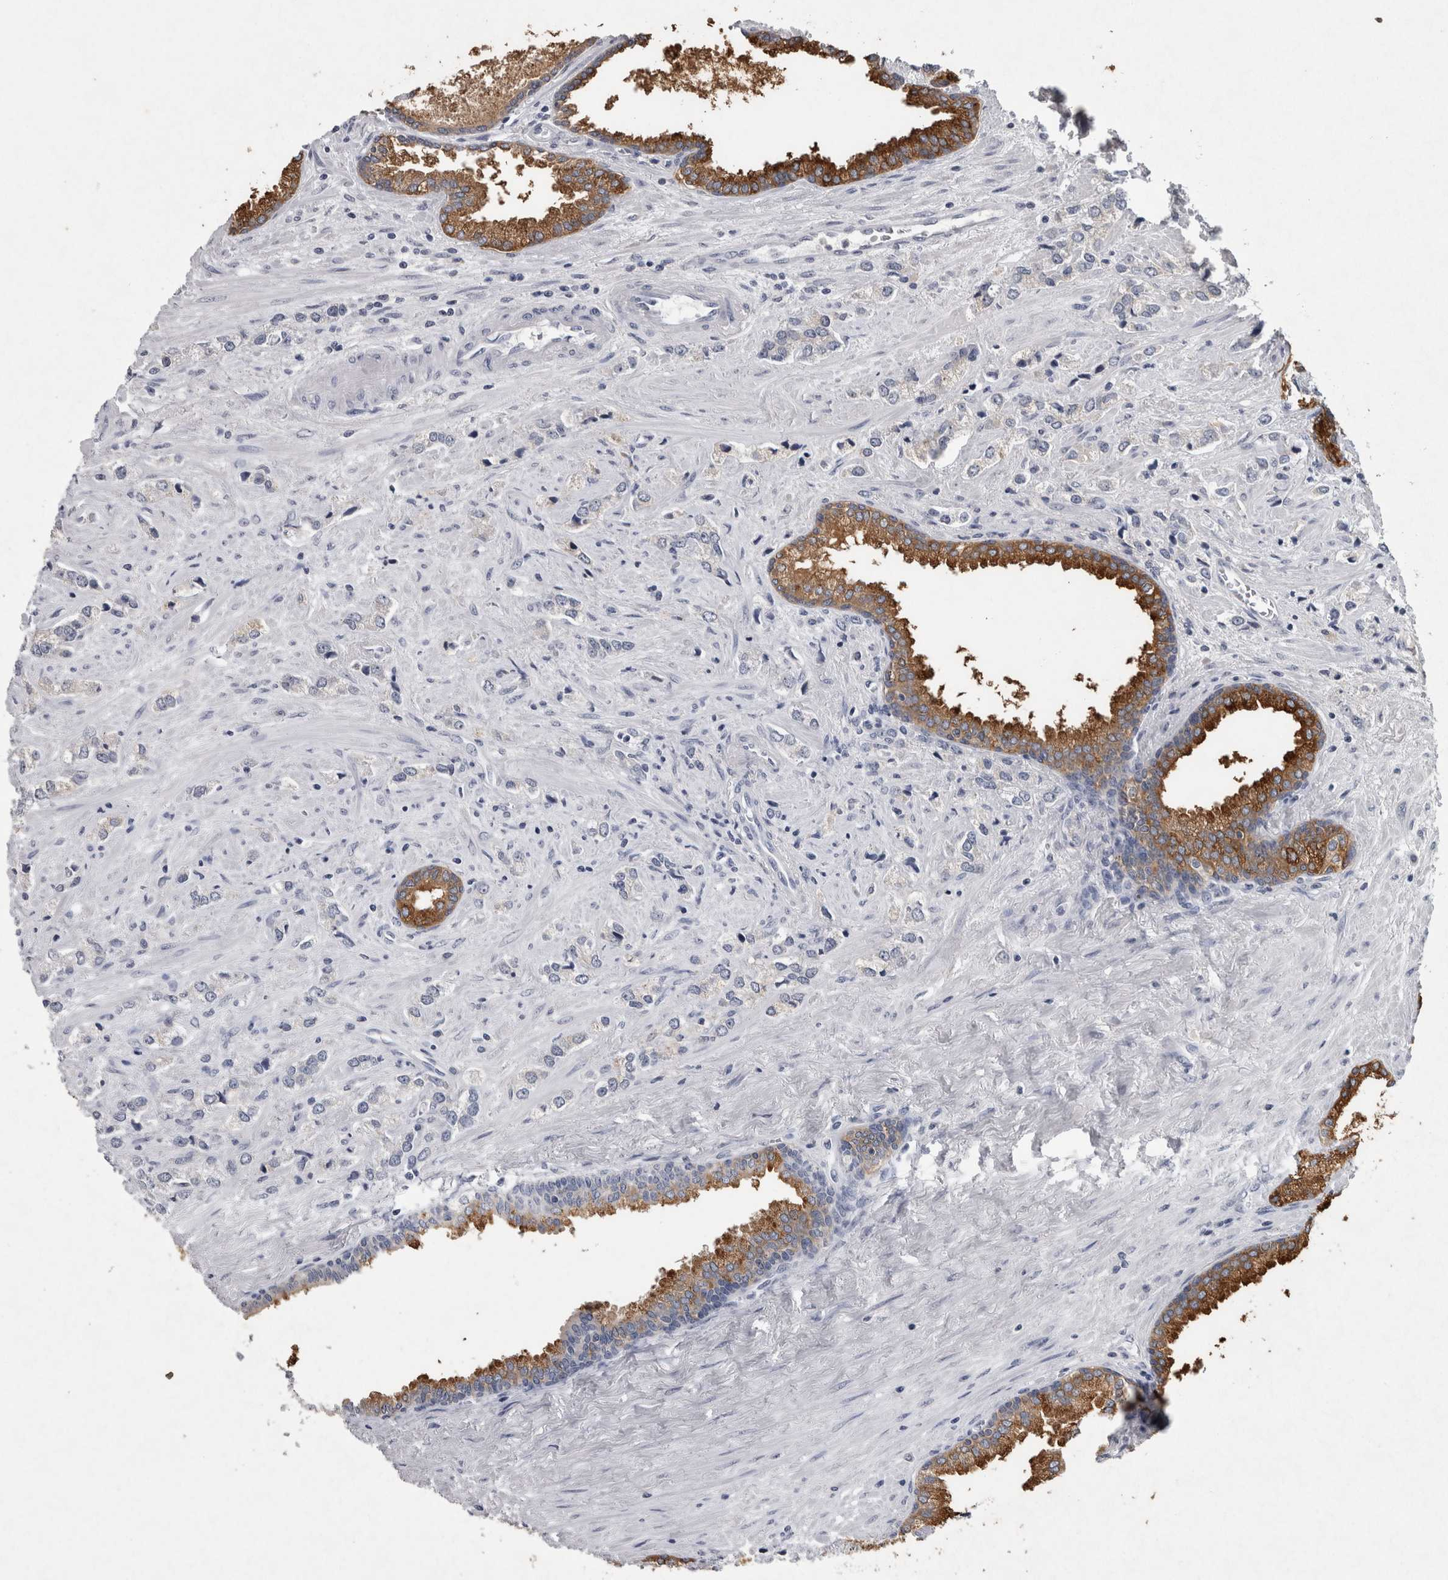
{"staining": {"intensity": "negative", "quantity": "none", "location": "none"}, "tissue": "prostate cancer", "cell_type": "Tumor cells", "image_type": "cancer", "snomed": [{"axis": "morphology", "description": "Adenocarcinoma, High grade"}, {"axis": "topography", "description": "Prostate"}], "caption": "Human prostate adenocarcinoma (high-grade) stained for a protein using immunohistochemistry (IHC) demonstrates no positivity in tumor cells.", "gene": "WNT7A", "patient": {"sex": "male", "age": 66}}